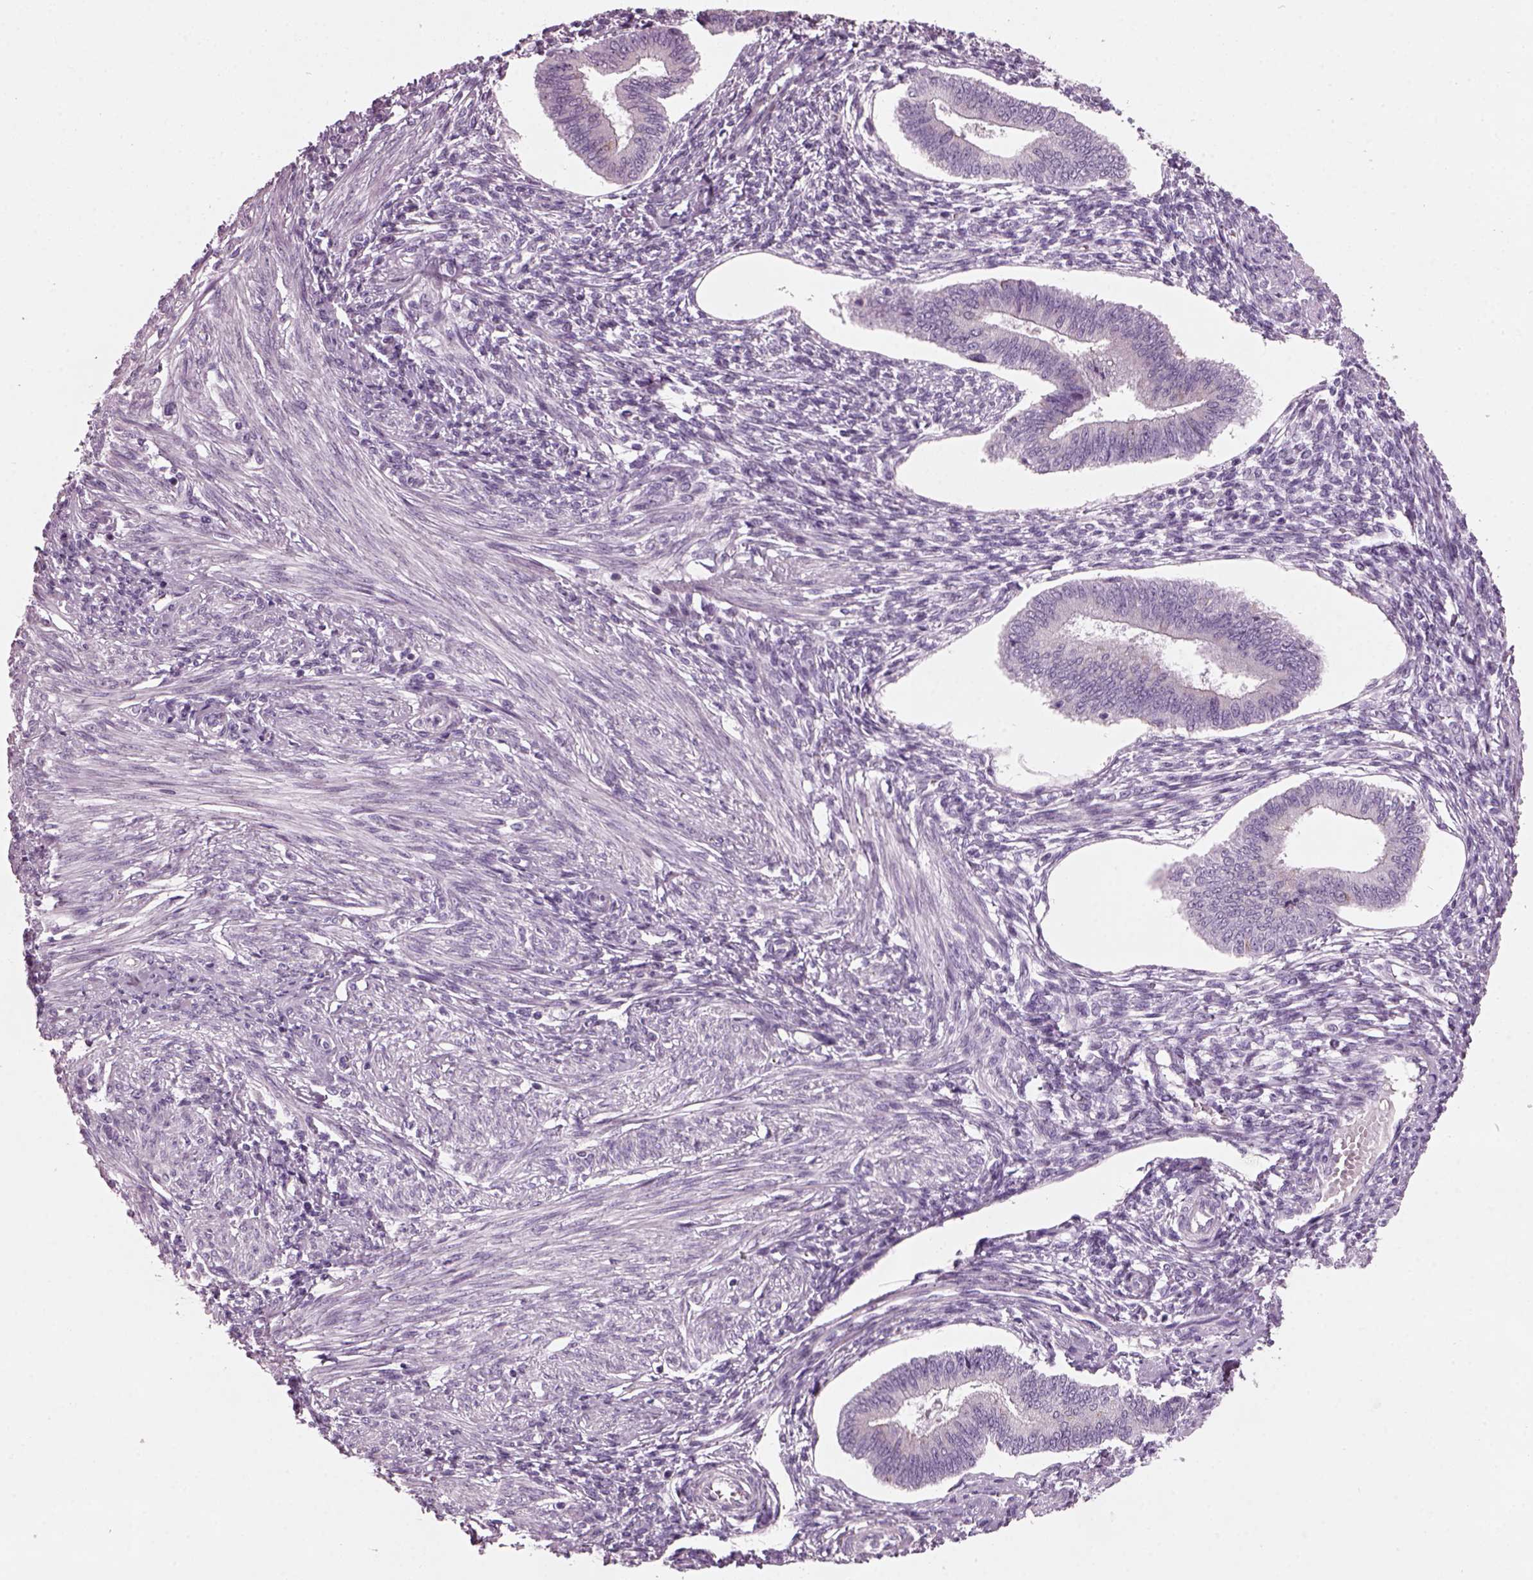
{"staining": {"intensity": "negative", "quantity": "none", "location": "none"}, "tissue": "endometrium", "cell_type": "Cells in endometrial stroma", "image_type": "normal", "snomed": [{"axis": "morphology", "description": "Normal tissue, NOS"}, {"axis": "topography", "description": "Endometrium"}], "caption": "A high-resolution image shows immunohistochemistry (IHC) staining of unremarkable endometrium, which shows no significant expression in cells in endometrial stroma. Nuclei are stained in blue.", "gene": "PRR9", "patient": {"sex": "female", "age": 42}}